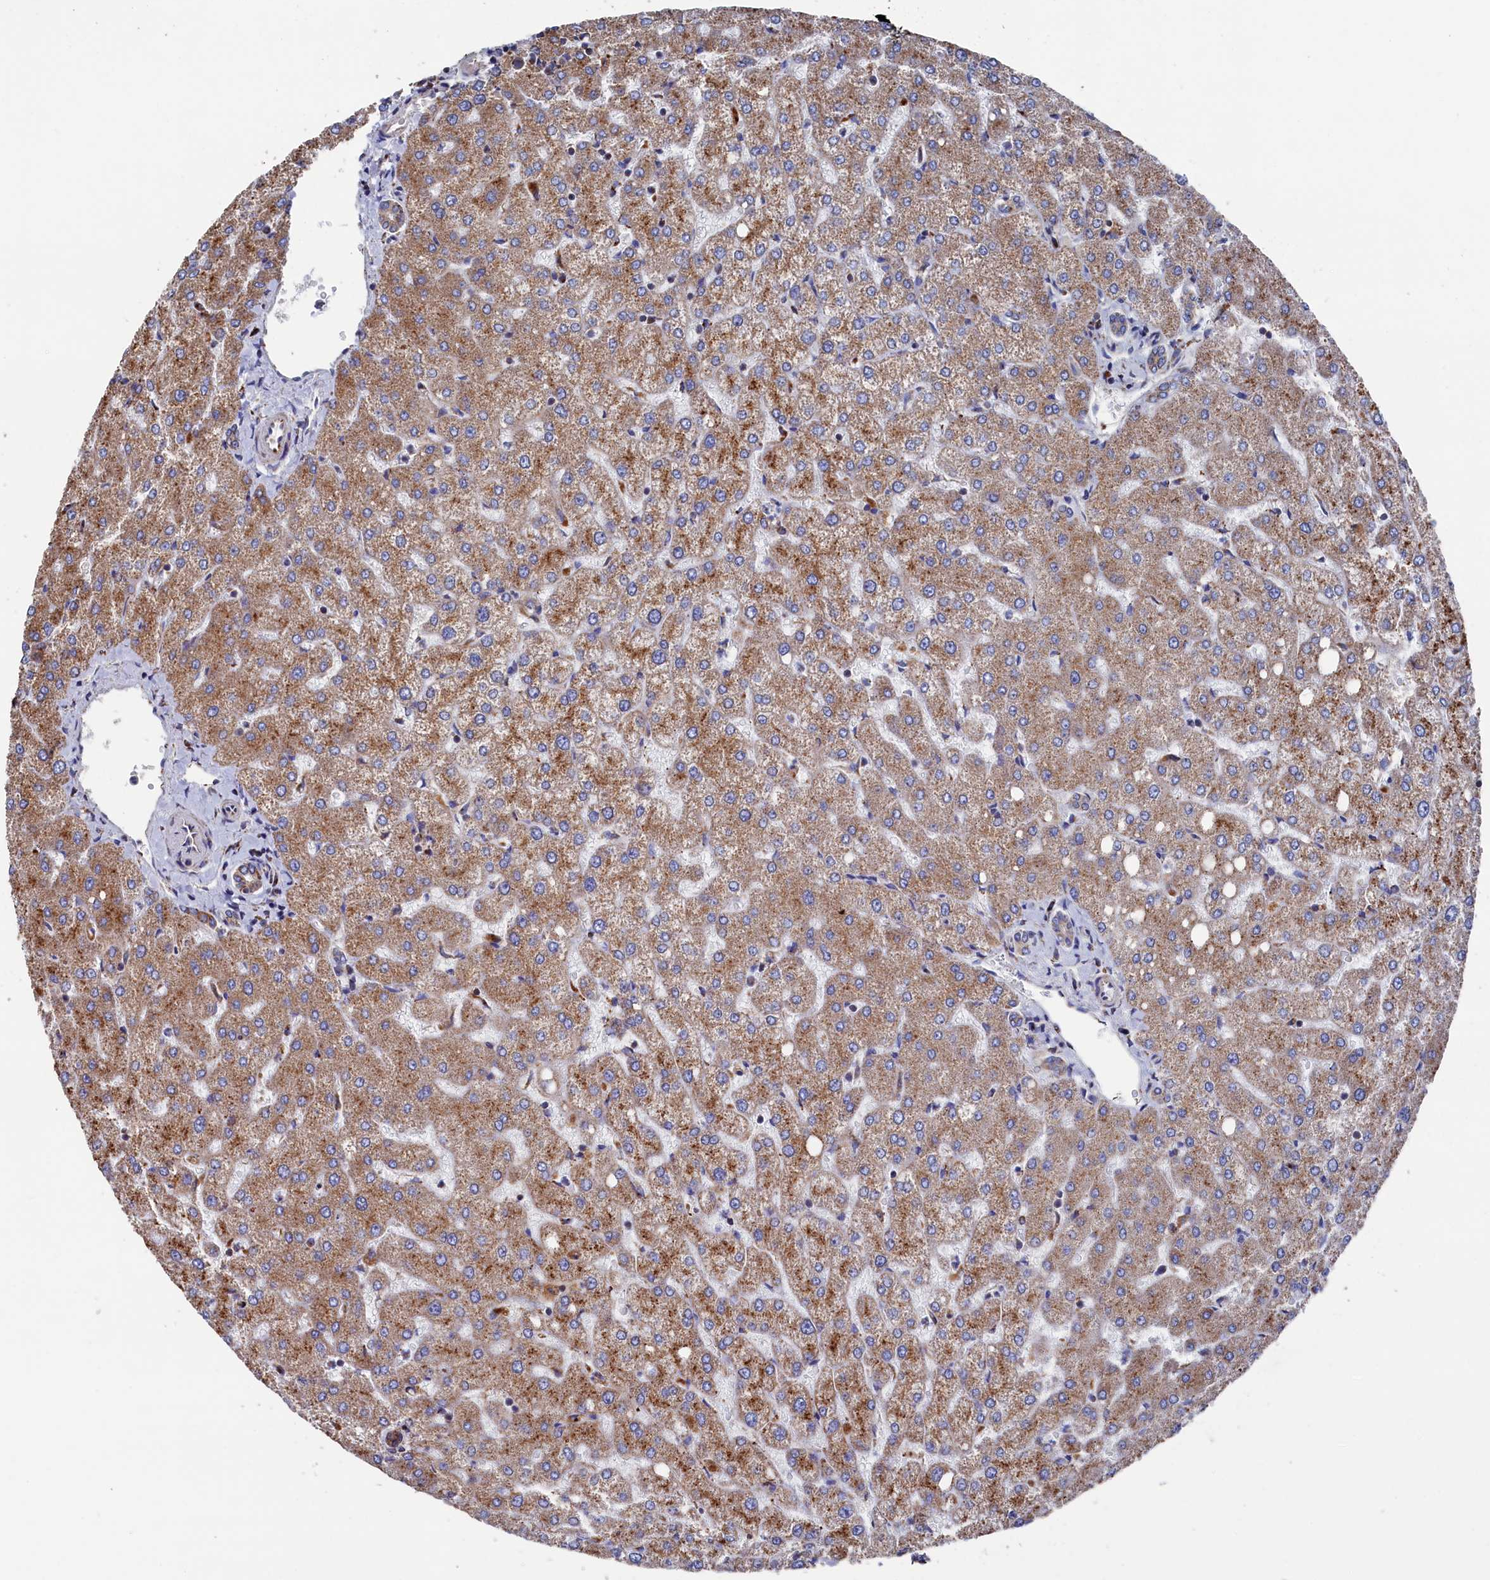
{"staining": {"intensity": "moderate", "quantity": "25%-75%", "location": "cytoplasmic/membranous"}, "tissue": "liver", "cell_type": "Cholangiocytes", "image_type": "normal", "snomed": [{"axis": "morphology", "description": "Normal tissue, NOS"}, {"axis": "topography", "description": "Liver"}], "caption": "A medium amount of moderate cytoplasmic/membranous staining is present in approximately 25%-75% of cholangiocytes in benign liver.", "gene": "PRRC1", "patient": {"sex": "female", "age": 54}}